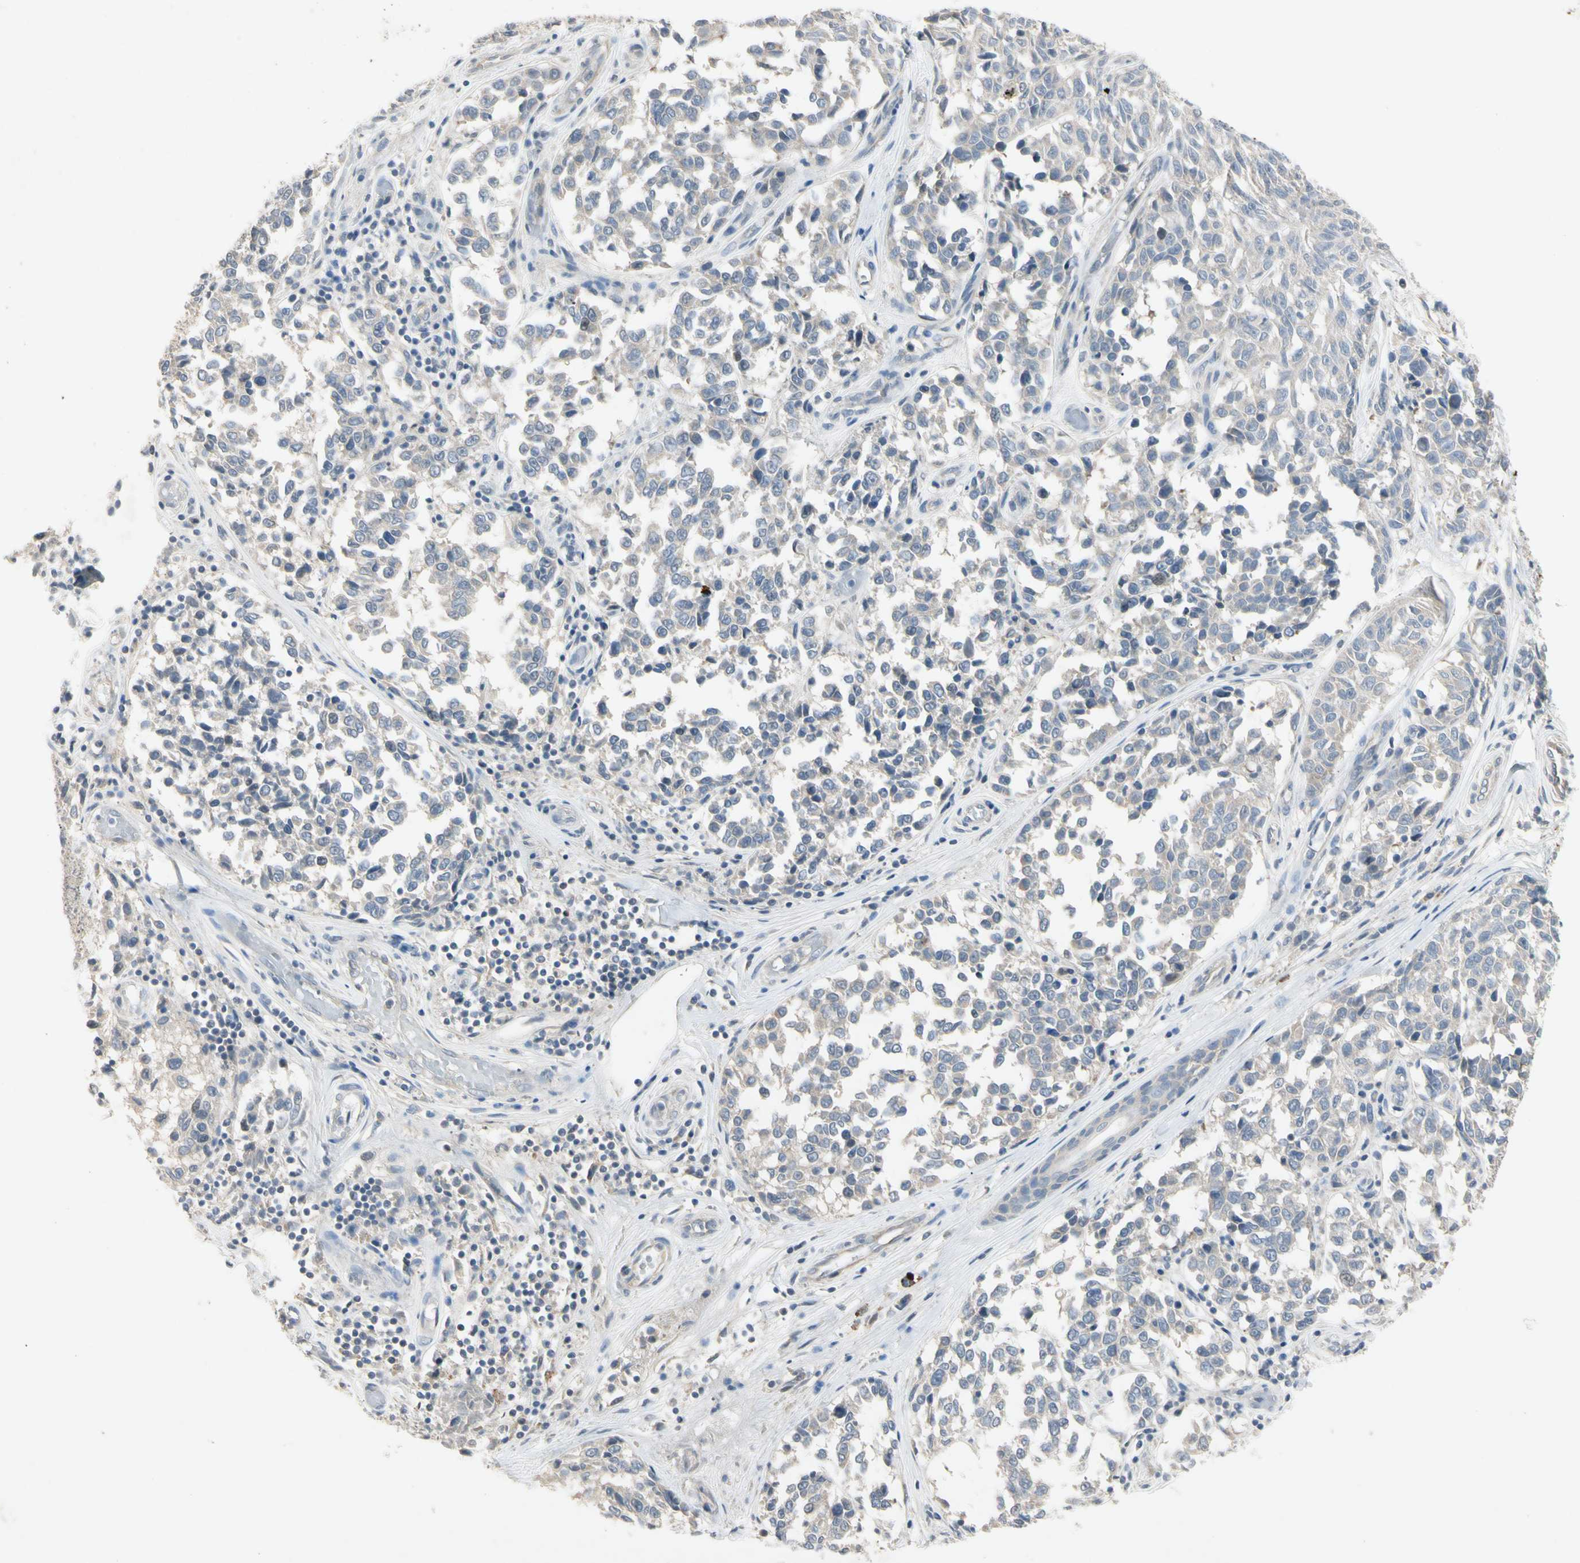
{"staining": {"intensity": "negative", "quantity": "none", "location": "none"}, "tissue": "melanoma", "cell_type": "Tumor cells", "image_type": "cancer", "snomed": [{"axis": "morphology", "description": "Malignant melanoma, NOS"}, {"axis": "topography", "description": "Skin"}], "caption": "There is no significant positivity in tumor cells of malignant melanoma. Nuclei are stained in blue.", "gene": "PRSS21", "patient": {"sex": "female", "age": 64}}